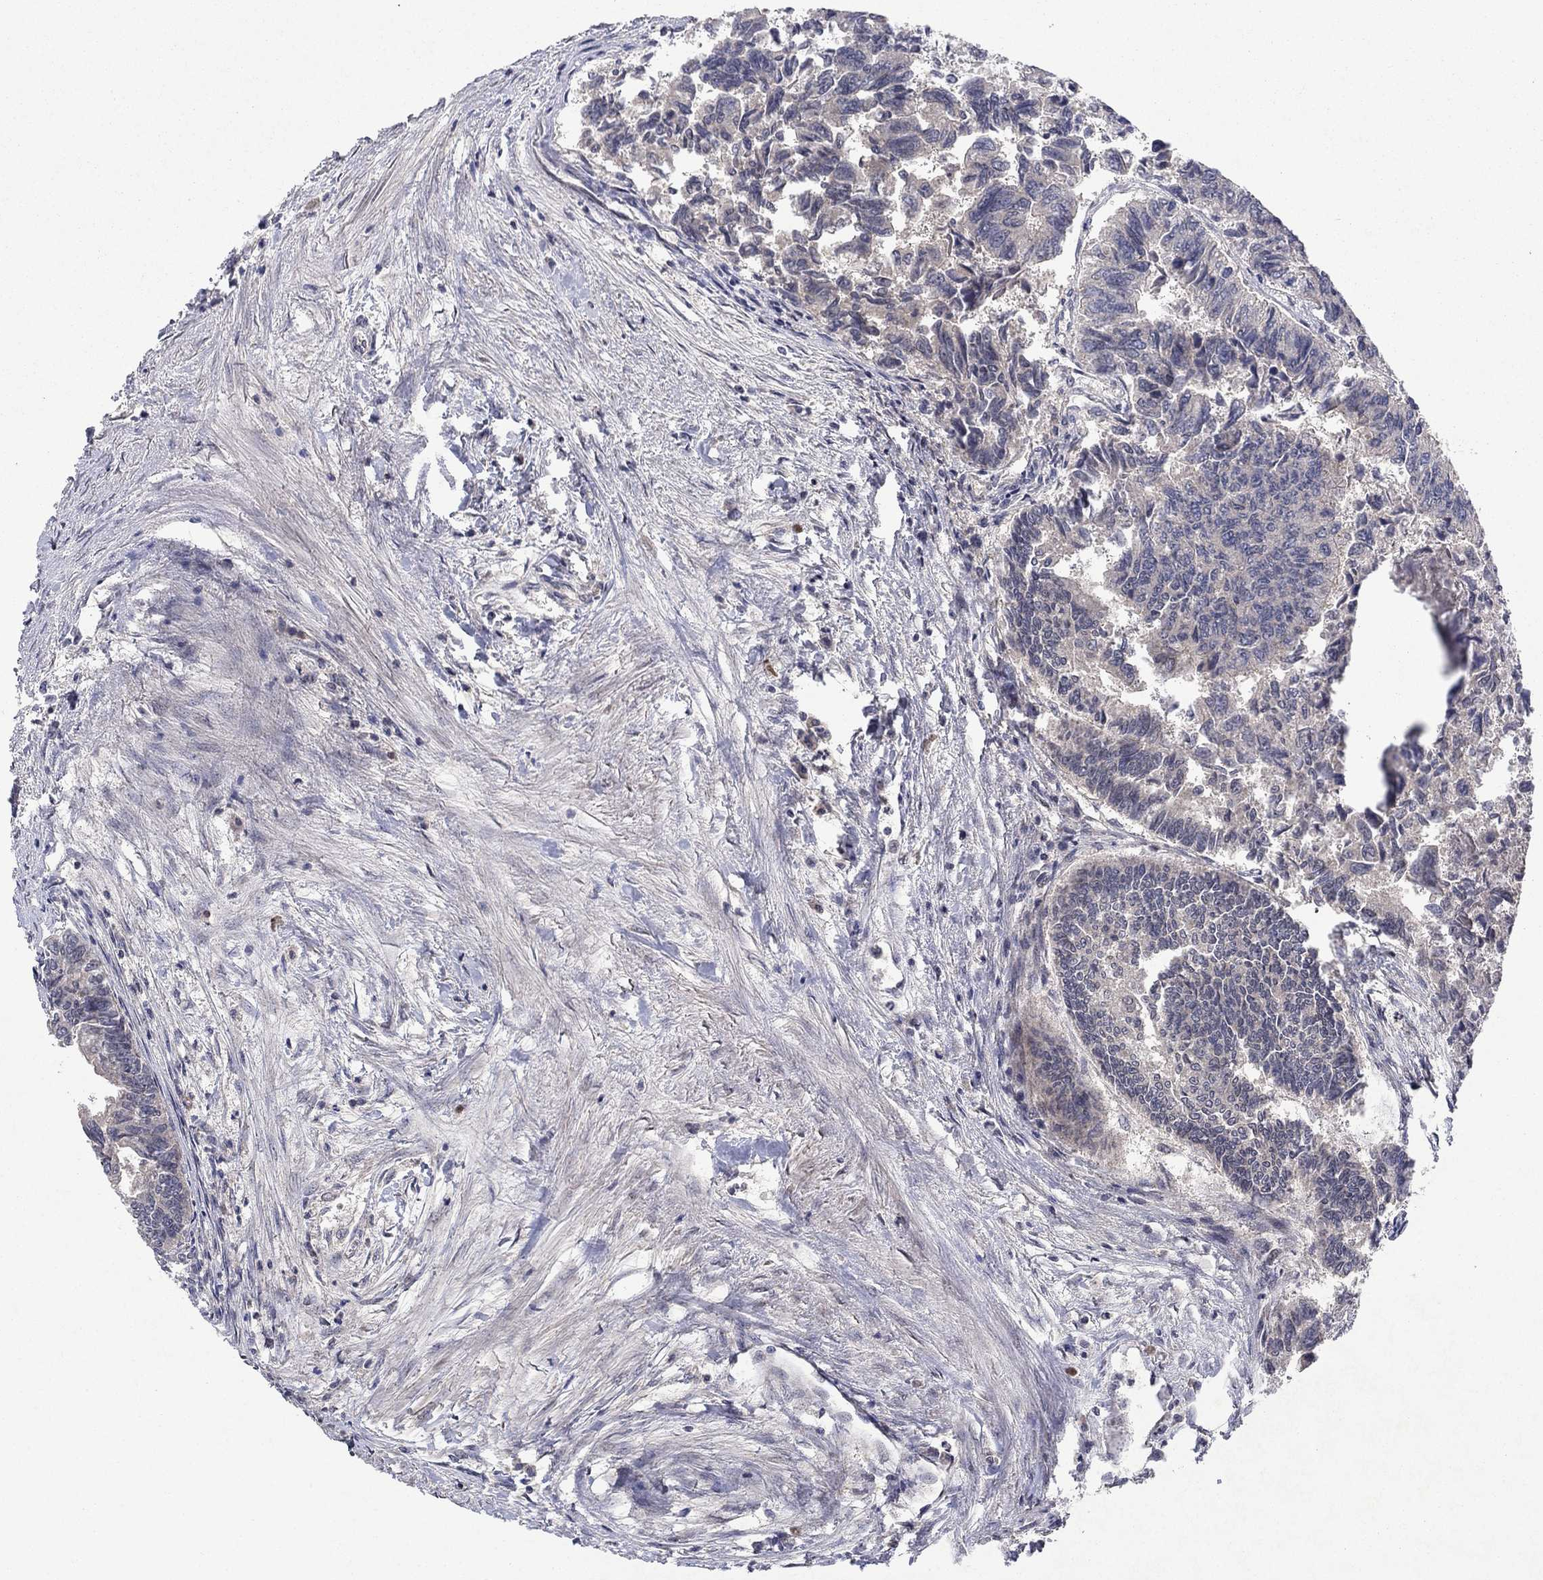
{"staining": {"intensity": "negative", "quantity": "none", "location": "none"}, "tissue": "colorectal cancer", "cell_type": "Tumor cells", "image_type": "cancer", "snomed": [{"axis": "morphology", "description": "Adenocarcinoma, NOS"}, {"axis": "topography", "description": "Colon"}], "caption": "This image is of colorectal cancer (adenocarcinoma) stained with IHC to label a protein in brown with the nuclei are counter-stained blue. There is no staining in tumor cells.", "gene": "IL4", "patient": {"sex": "female", "age": 65}}